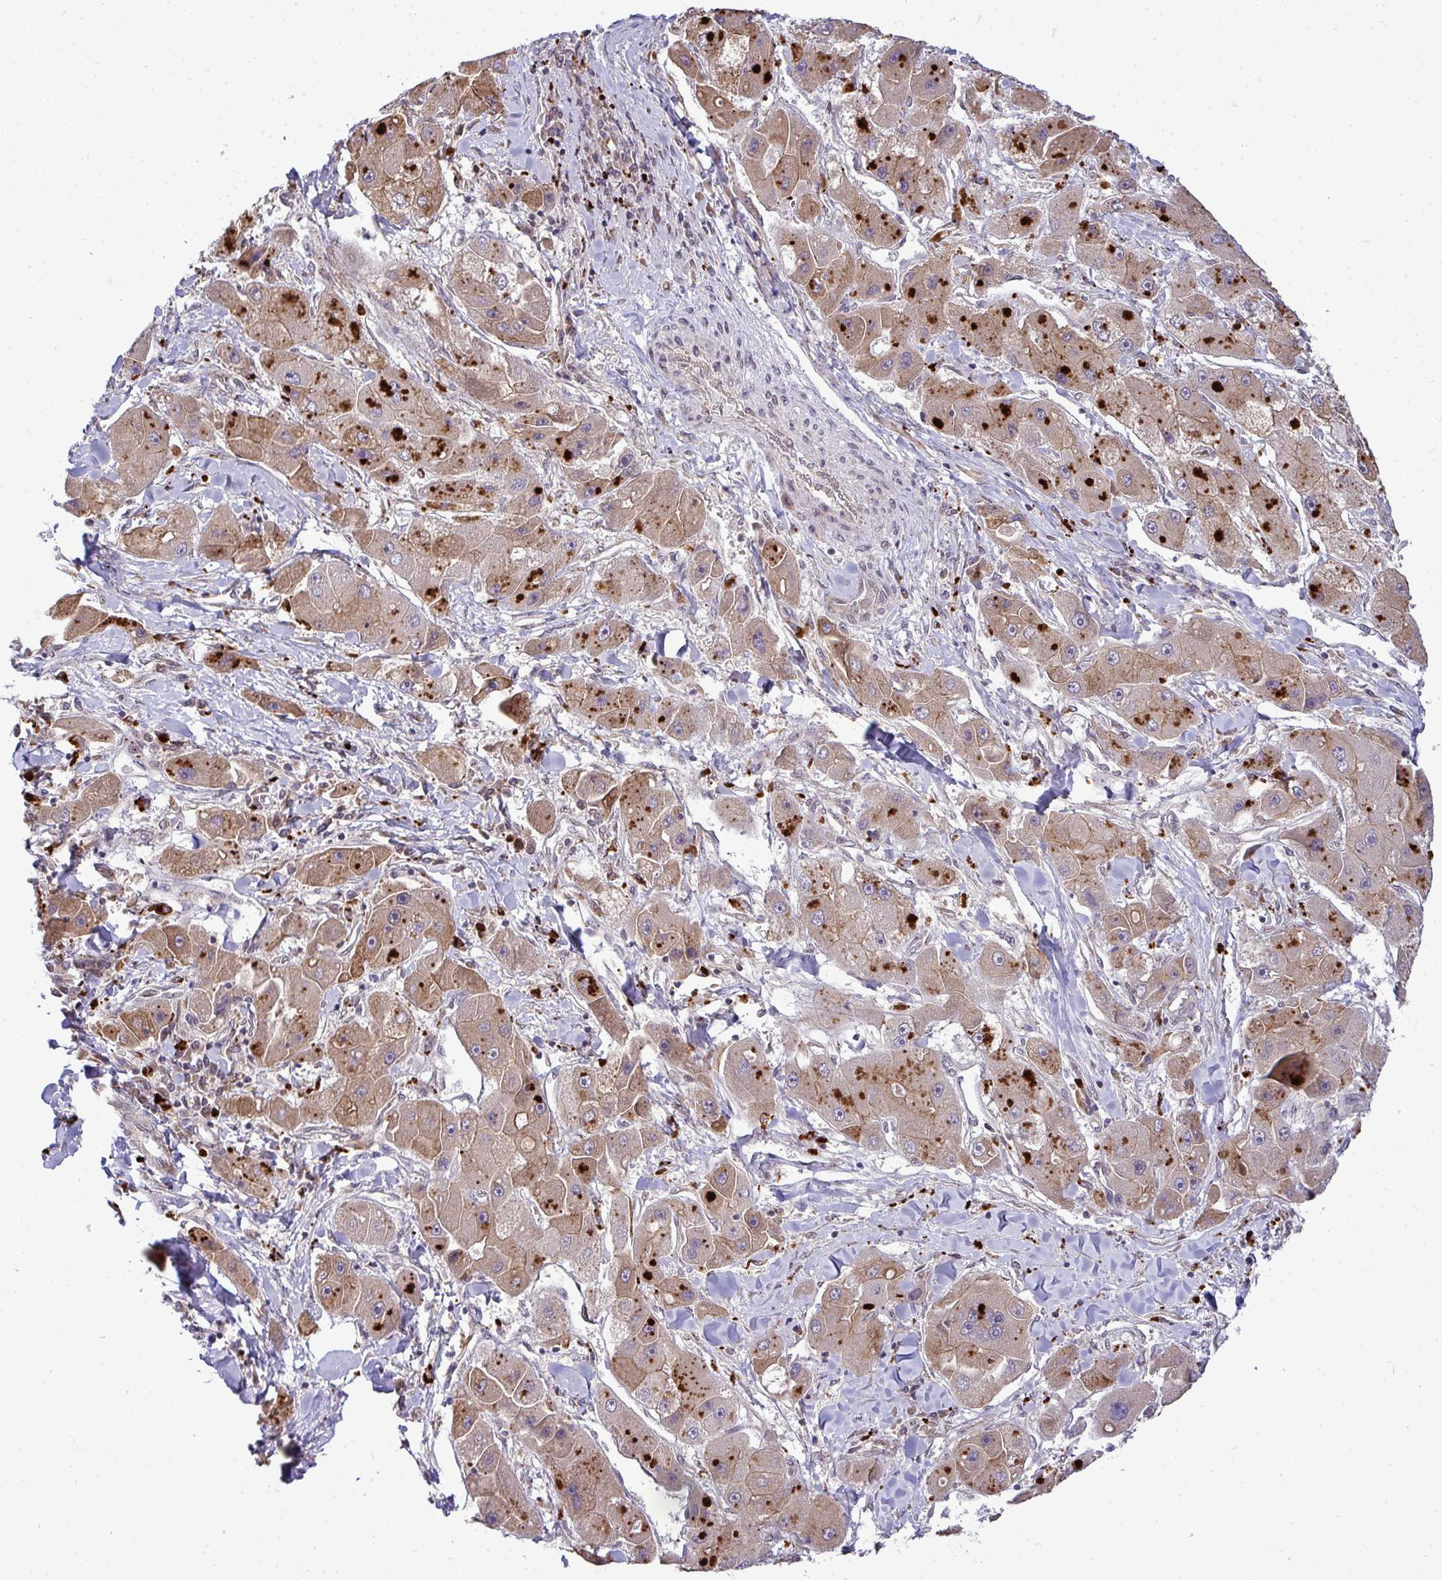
{"staining": {"intensity": "moderate", "quantity": ">75%", "location": "cytoplasmic/membranous"}, "tissue": "liver cancer", "cell_type": "Tumor cells", "image_type": "cancer", "snomed": [{"axis": "morphology", "description": "Carcinoma, Hepatocellular, NOS"}, {"axis": "topography", "description": "Liver"}], "caption": "Hepatocellular carcinoma (liver) stained with a brown dye reveals moderate cytoplasmic/membranous positive positivity in about >75% of tumor cells.", "gene": "TRIM44", "patient": {"sex": "male", "age": 24}}